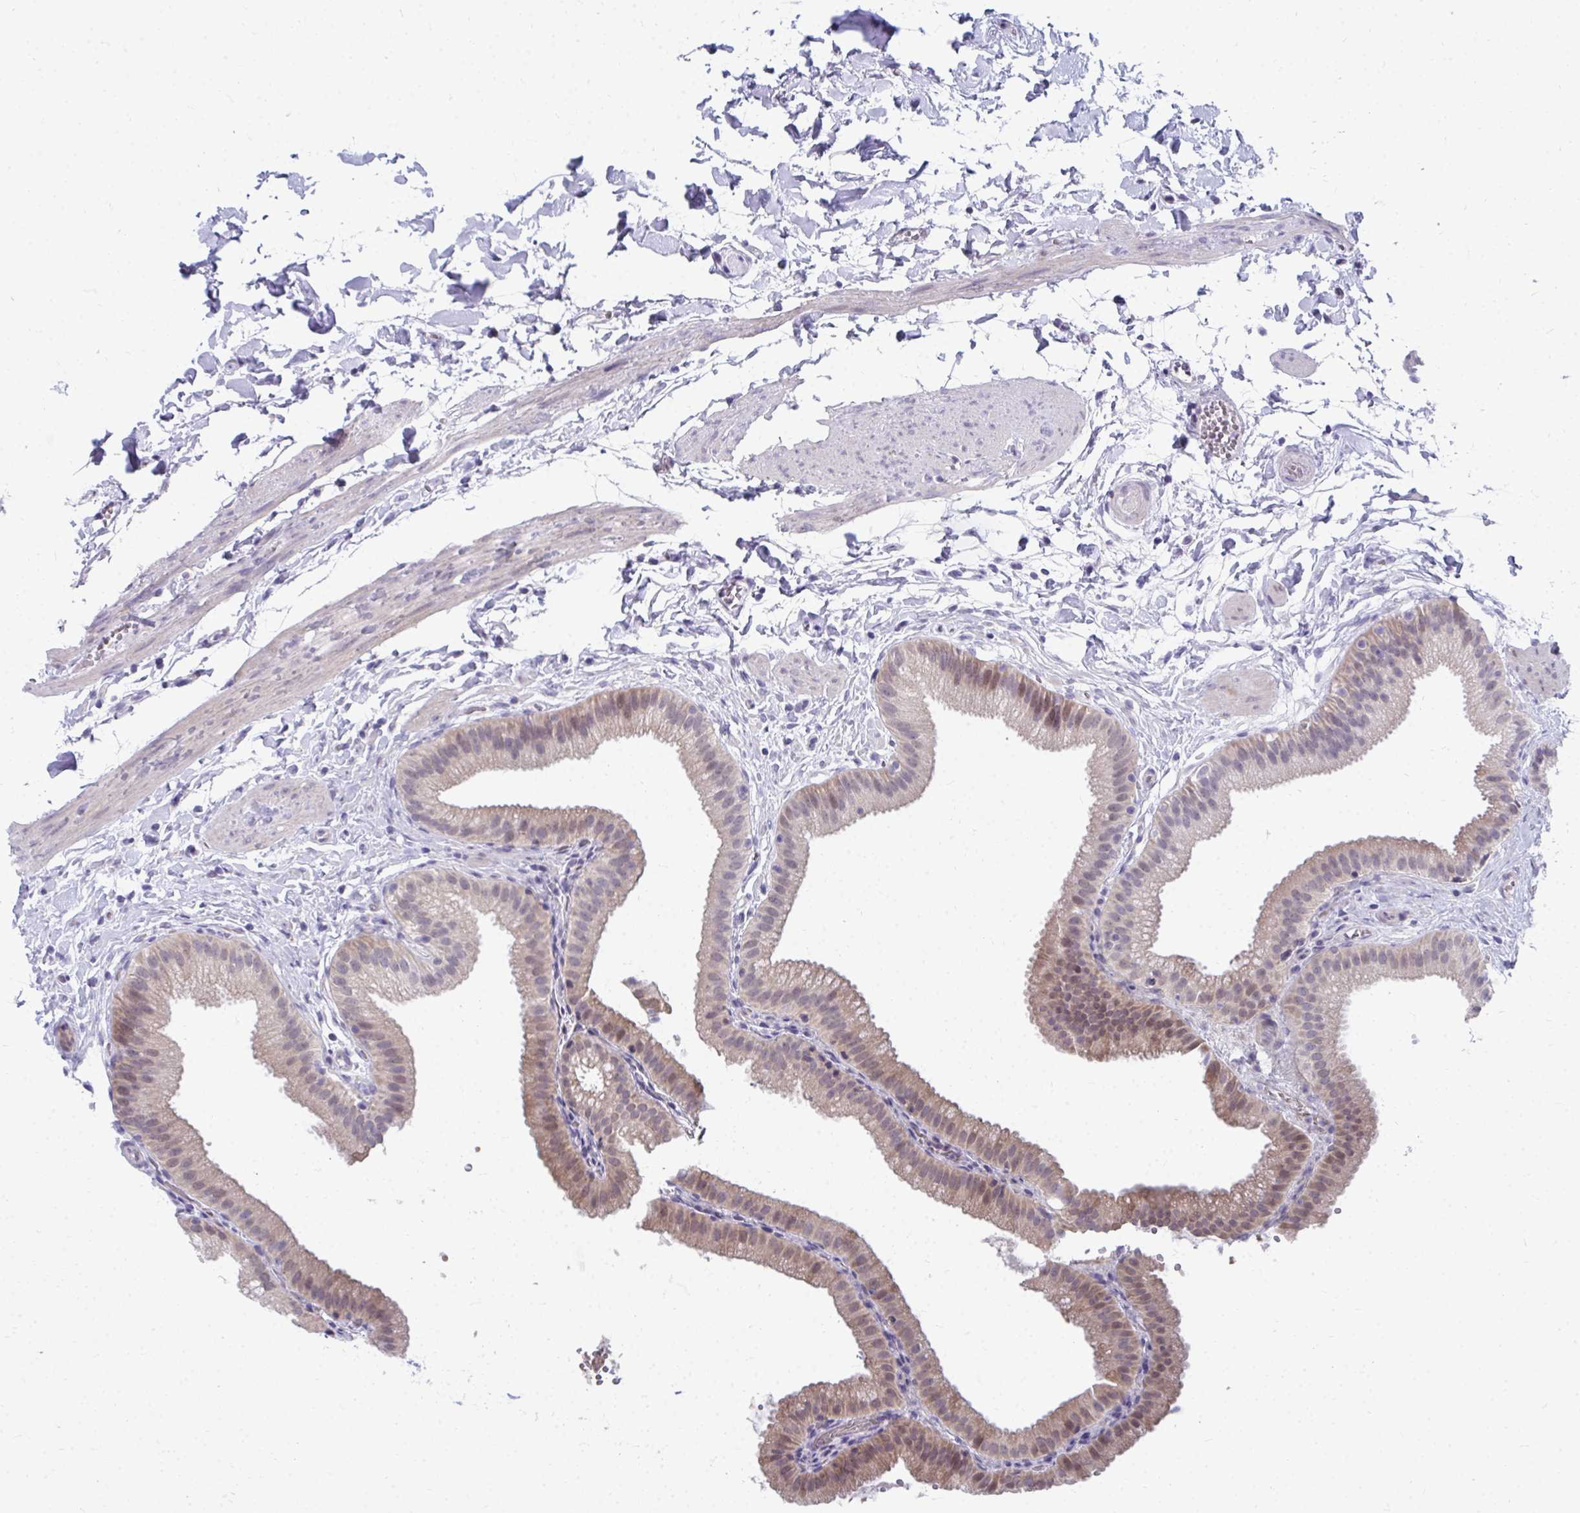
{"staining": {"intensity": "weak", "quantity": "25%-75%", "location": "cytoplasmic/membranous,nuclear"}, "tissue": "gallbladder", "cell_type": "Glandular cells", "image_type": "normal", "snomed": [{"axis": "morphology", "description": "Normal tissue, NOS"}, {"axis": "topography", "description": "Gallbladder"}], "caption": "A micrograph of gallbladder stained for a protein reveals weak cytoplasmic/membranous,nuclear brown staining in glandular cells. (DAB (3,3'-diaminobenzidine) = brown stain, brightfield microscopy at high magnification).", "gene": "MROH8", "patient": {"sex": "female", "age": 63}}